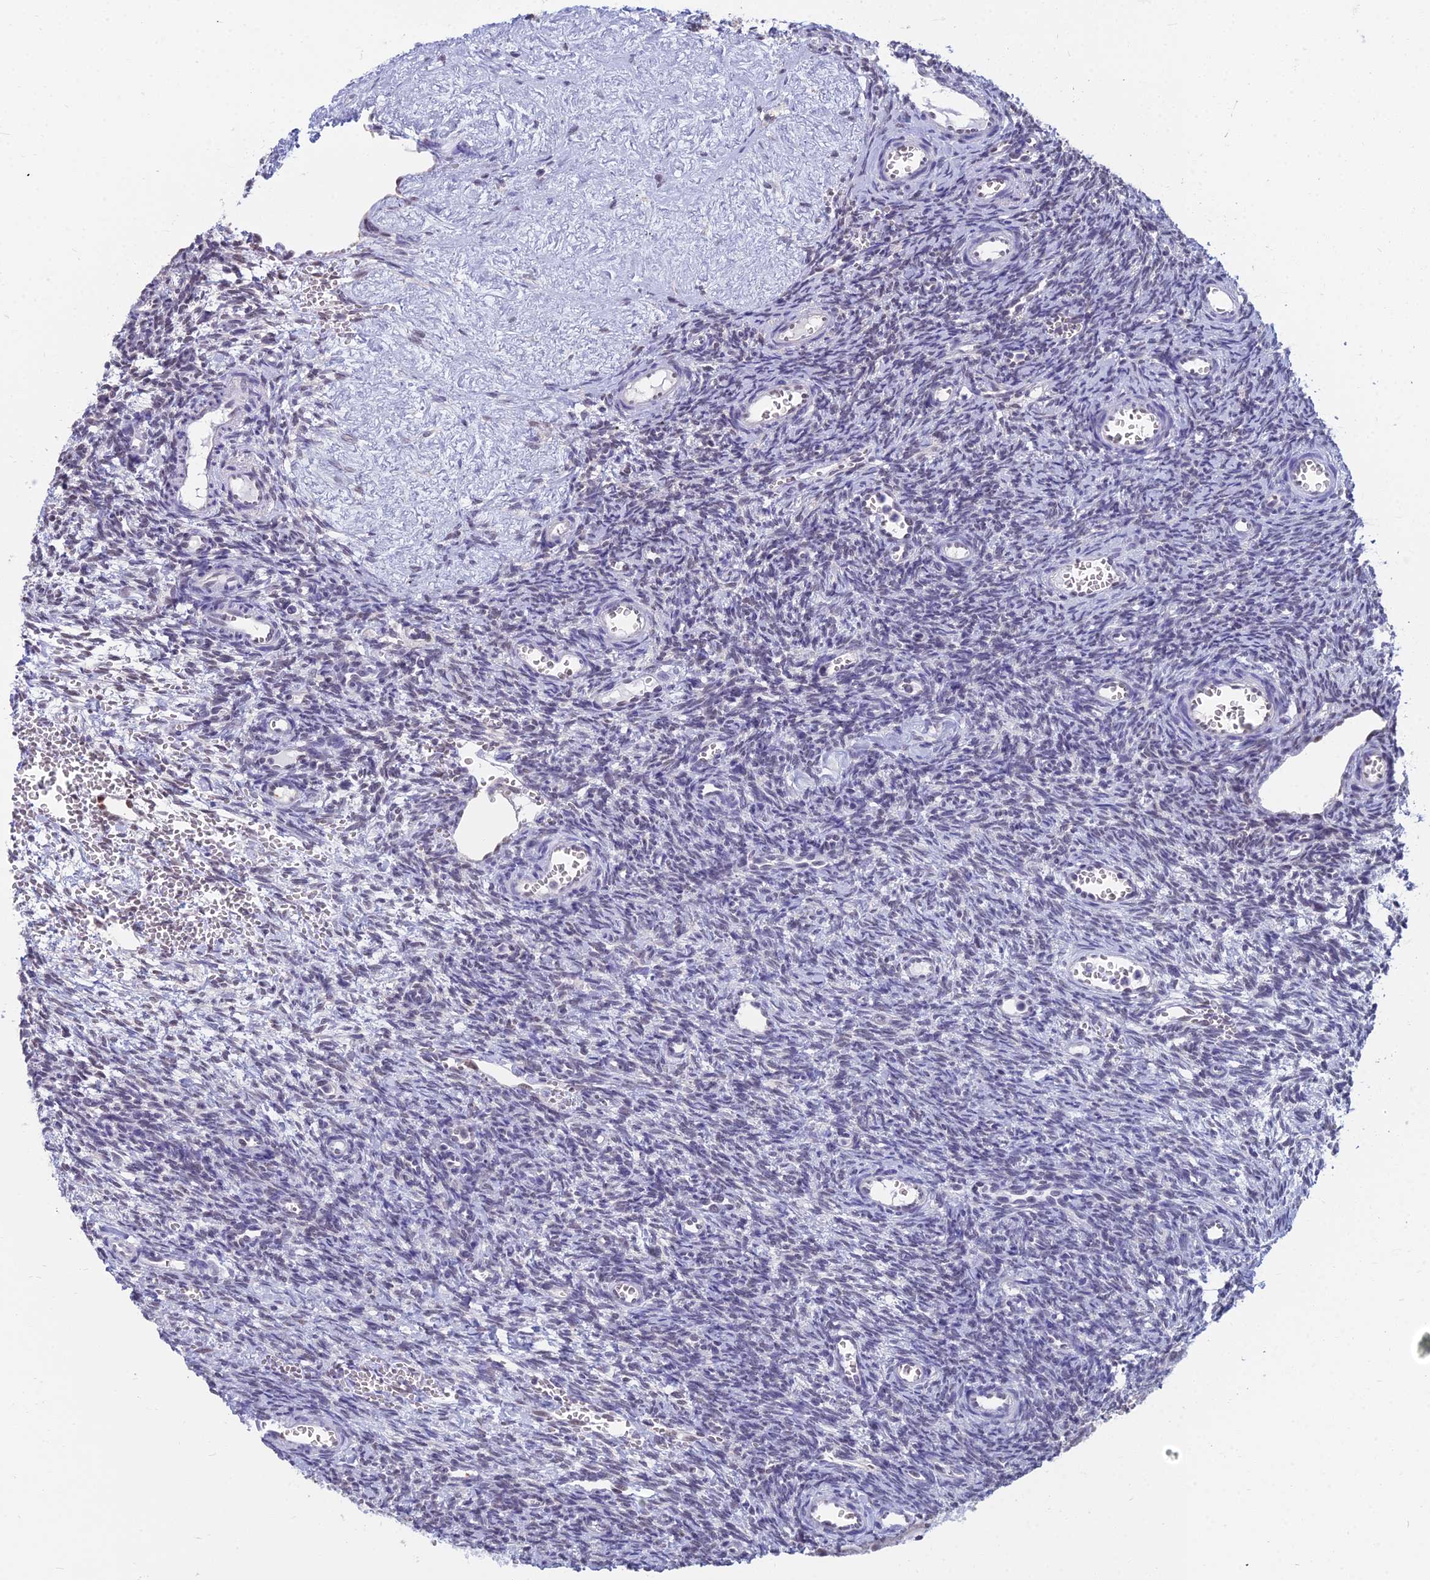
{"staining": {"intensity": "negative", "quantity": "none", "location": "none"}, "tissue": "ovary", "cell_type": "Ovarian stroma cells", "image_type": "normal", "snomed": [{"axis": "morphology", "description": "Normal tissue, NOS"}, {"axis": "topography", "description": "Ovary"}], "caption": "Protein analysis of unremarkable ovary shows no significant expression in ovarian stroma cells.", "gene": "SRSF7", "patient": {"sex": "female", "age": 39}}